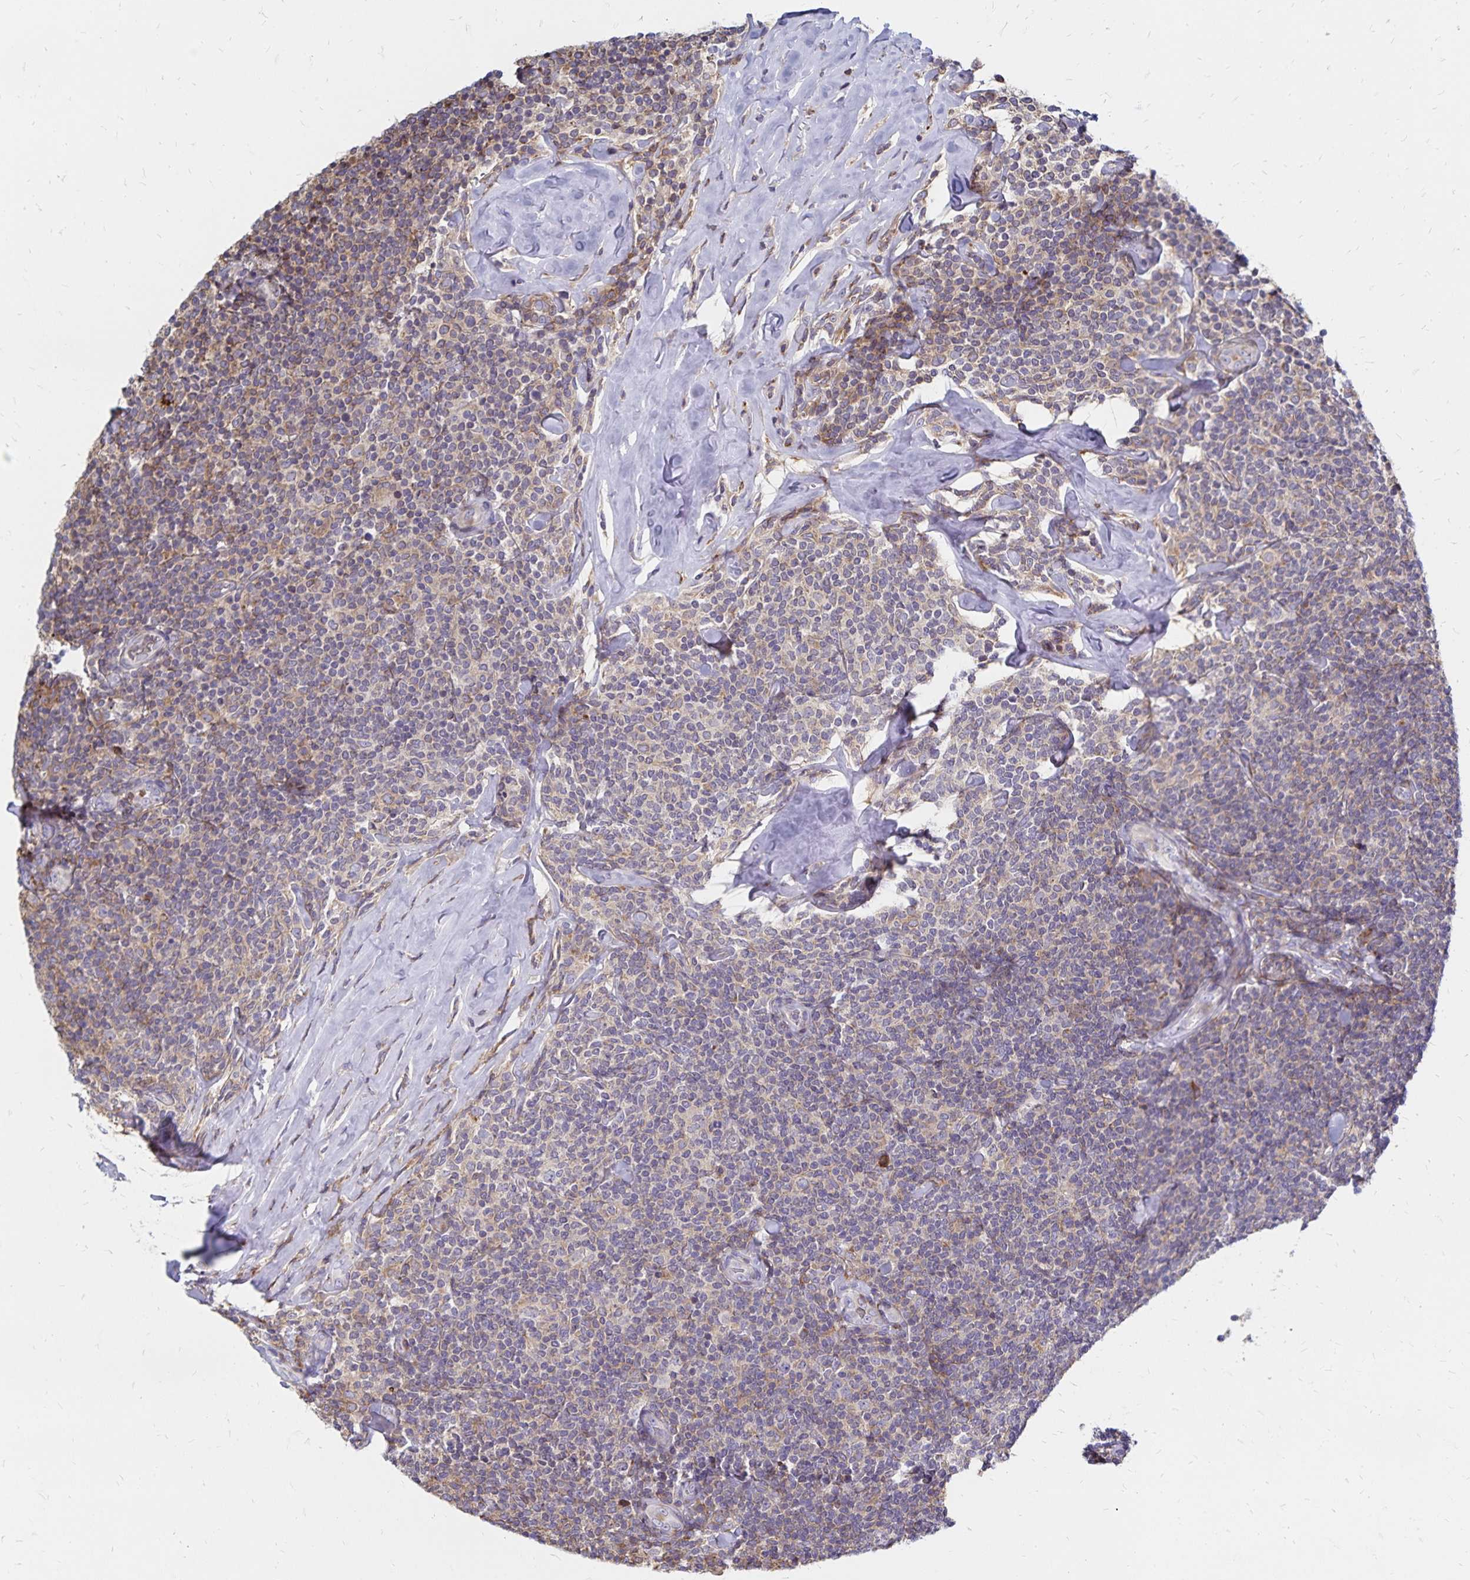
{"staining": {"intensity": "moderate", "quantity": ">75%", "location": "cytoplasmic/membranous"}, "tissue": "lymphoma", "cell_type": "Tumor cells", "image_type": "cancer", "snomed": [{"axis": "morphology", "description": "Malignant lymphoma, non-Hodgkin's type, Low grade"}, {"axis": "topography", "description": "Lymph node"}], "caption": "Tumor cells display medium levels of moderate cytoplasmic/membranous expression in approximately >75% of cells in human lymphoma.", "gene": "NAGPA", "patient": {"sex": "female", "age": 56}}